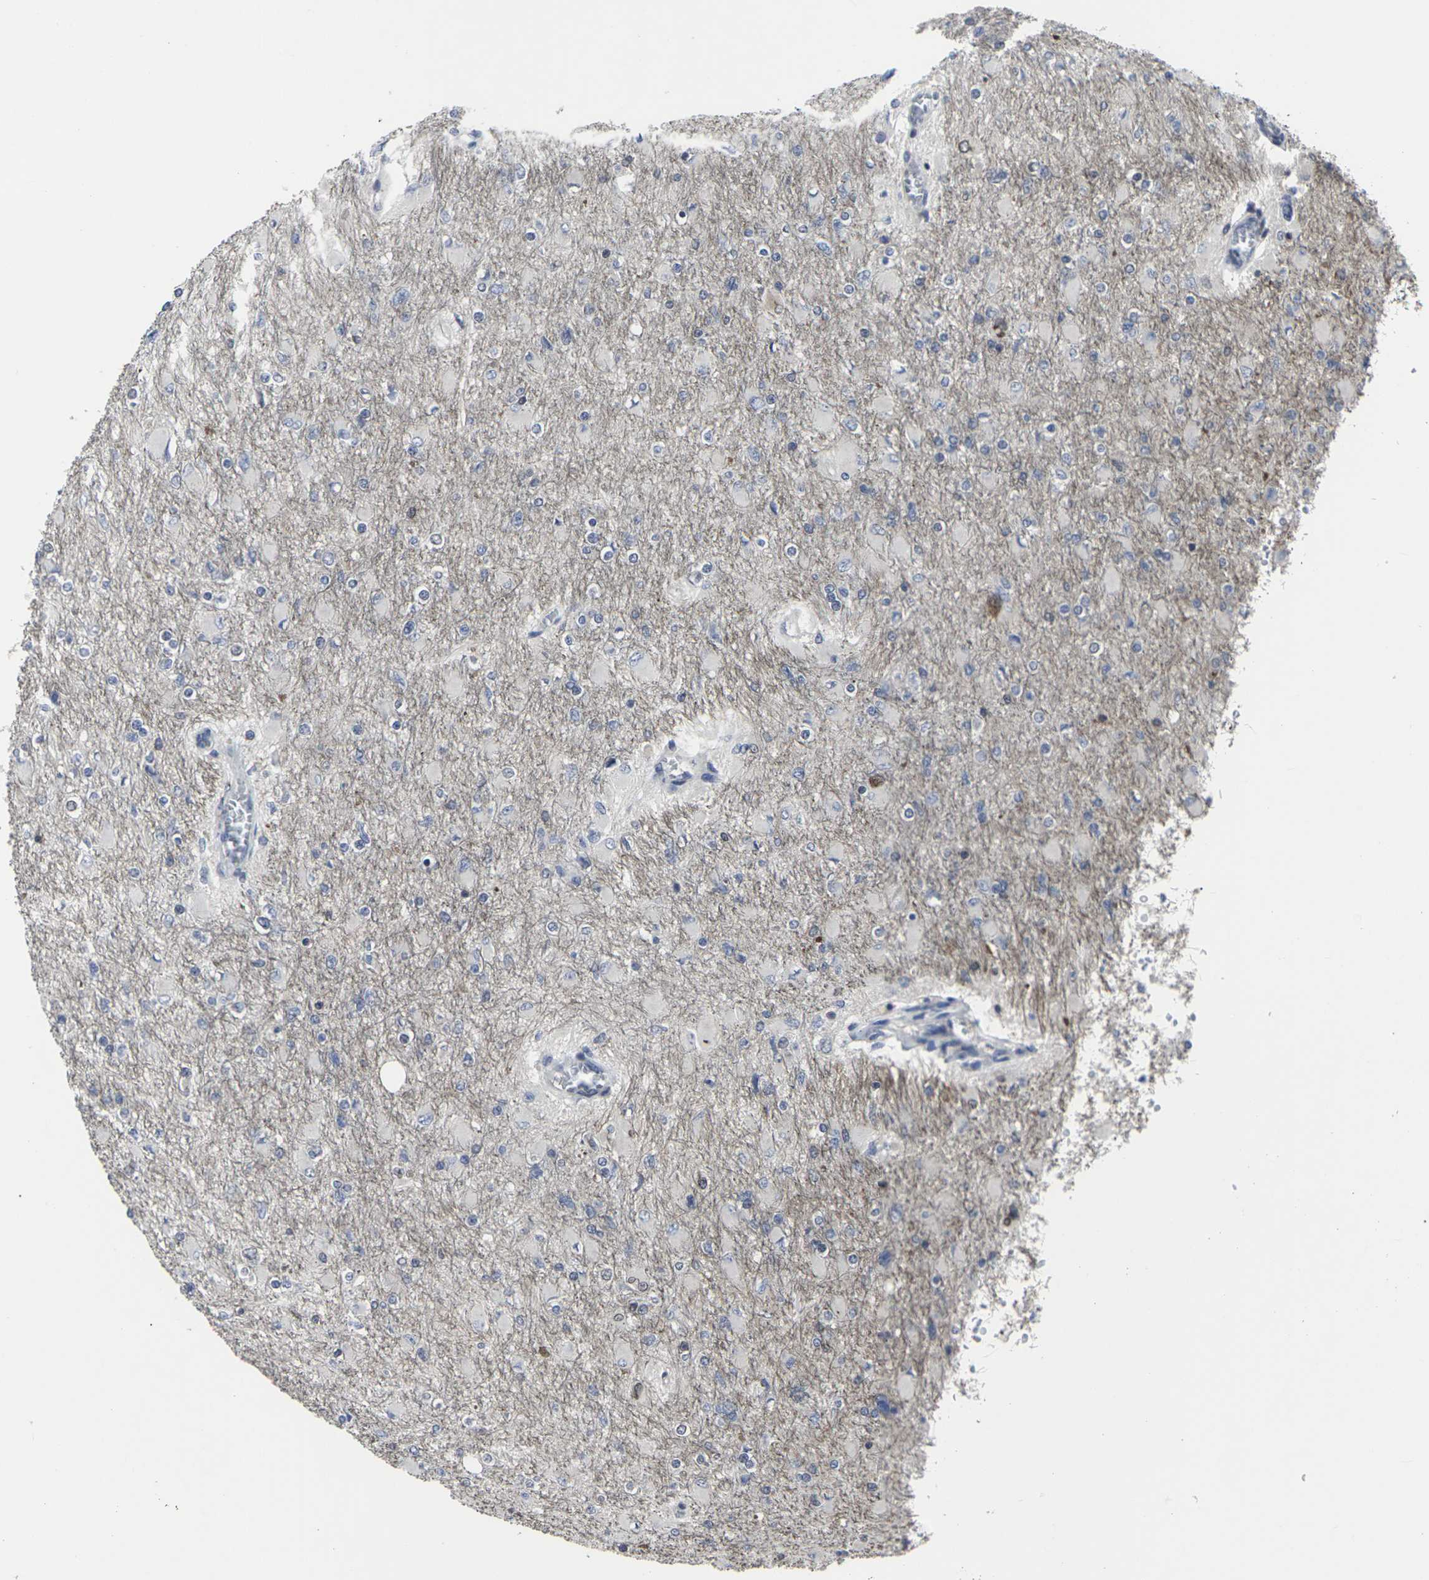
{"staining": {"intensity": "weak", "quantity": "<25%", "location": "cytoplasmic/membranous"}, "tissue": "glioma", "cell_type": "Tumor cells", "image_type": "cancer", "snomed": [{"axis": "morphology", "description": "Glioma, malignant, High grade"}, {"axis": "topography", "description": "Cerebral cortex"}], "caption": "A photomicrograph of malignant high-grade glioma stained for a protein exhibits no brown staining in tumor cells. (Stains: DAB (3,3'-diaminobenzidine) immunohistochemistry (IHC) with hematoxylin counter stain, Microscopy: brightfield microscopy at high magnification).", "gene": "HPRT1", "patient": {"sex": "female", "age": 36}}